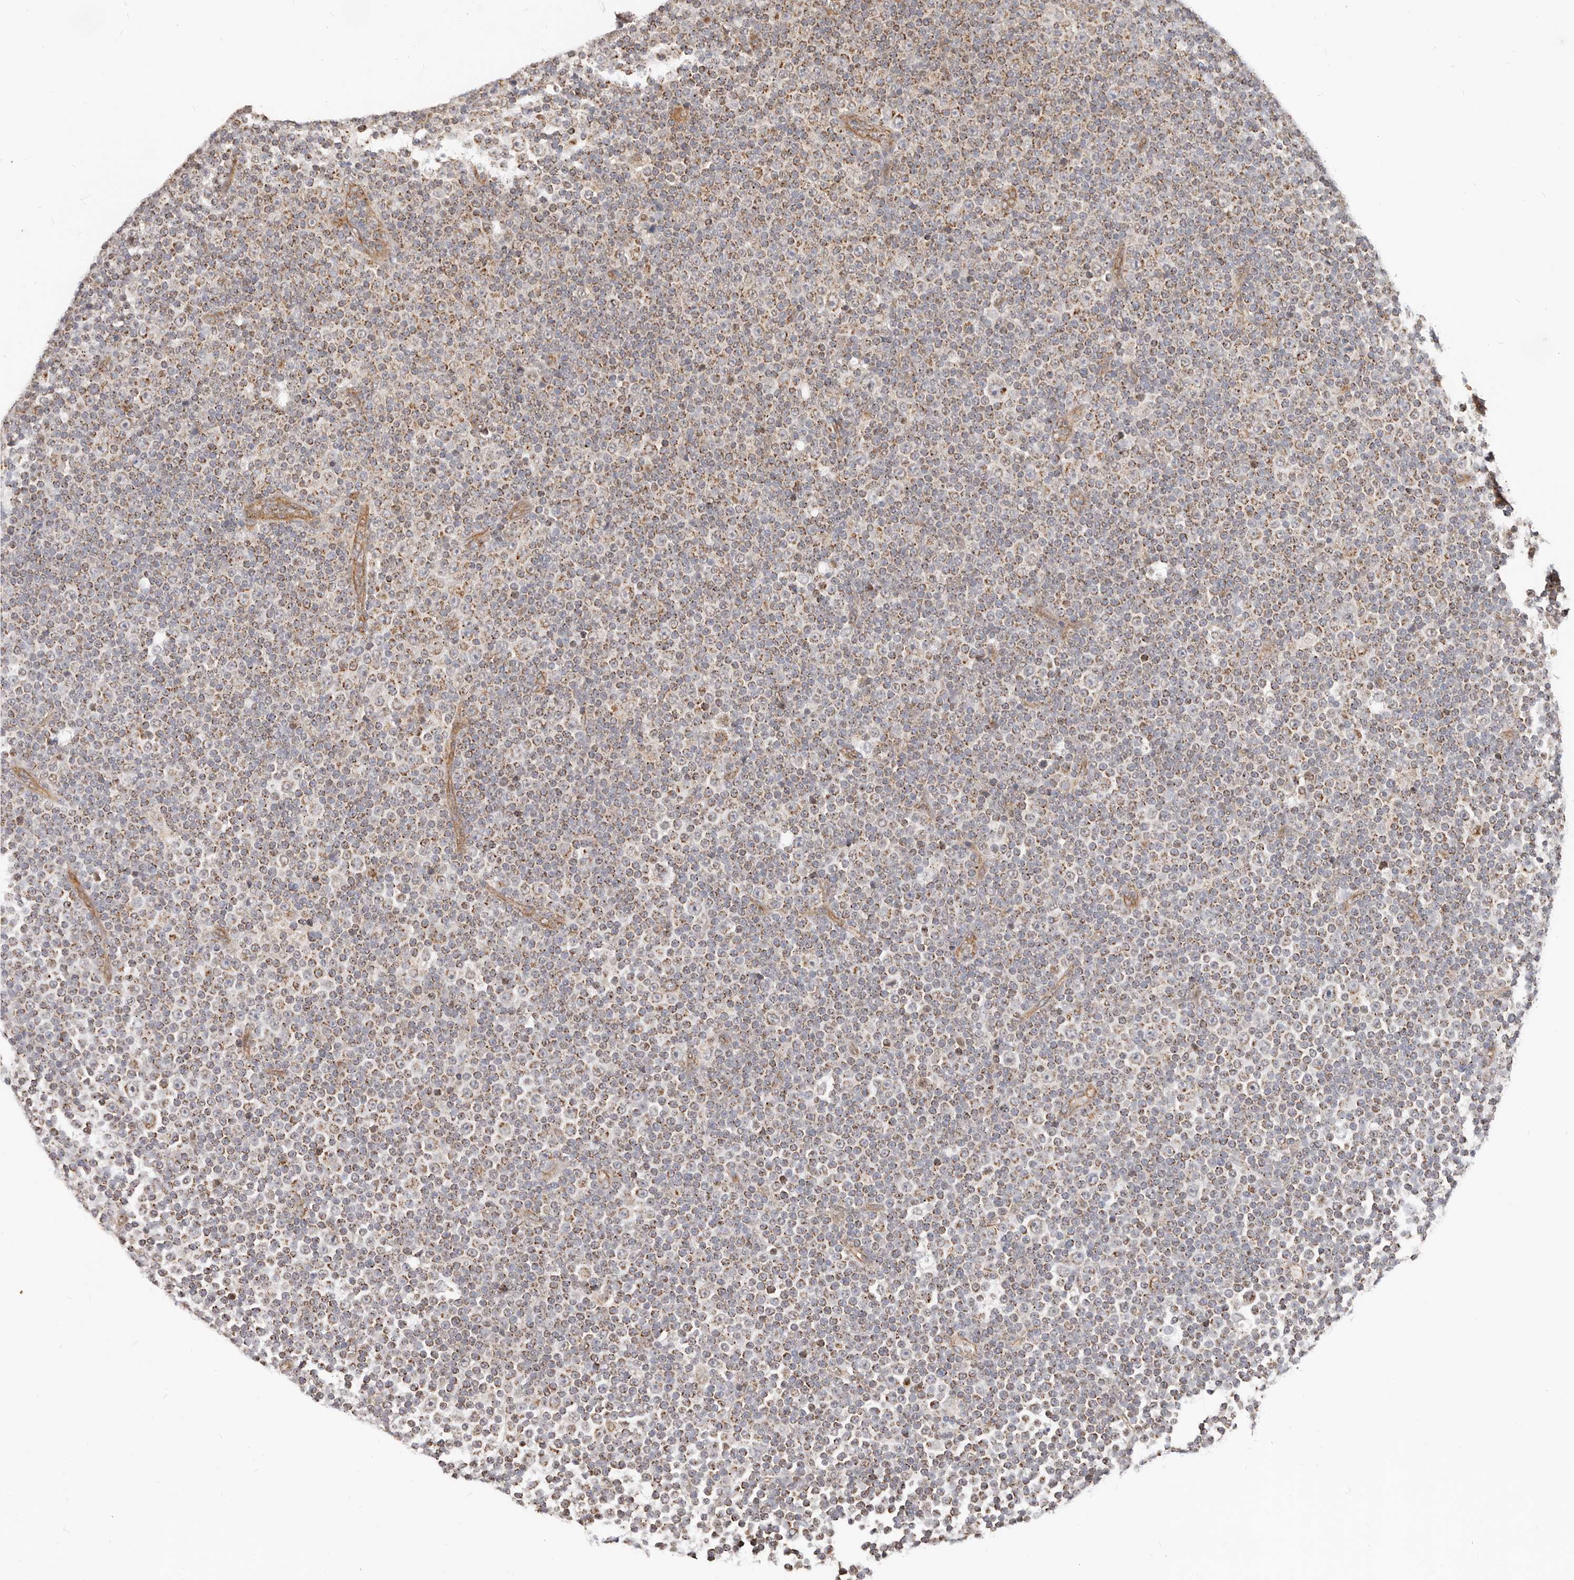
{"staining": {"intensity": "strong", "quantity": "25%-75%", "location": "cytoplasmic/membranous"}, "tissue": "lymphoma", "cell_type": "Tumor cells", "image_type": "cancer", "snomed": [{"axis": "morphology", "description": "Malignant lymphoma, non-Hodgkin's type, Low grade"}, {"axis": "topography", "description": "Lymph node"}], "caption": "A histopathology image of low-grade malignant lymphoma, non-Hodgkin's type stained for a protein shows strong cytoplasmic/membranous brown staining in tumor cells. Immunohistochemistry stains the protein of interest in brown and the nuclei are stained blue.", "gene": "USP49", "patient": {"sex": "female", "age": 67}}